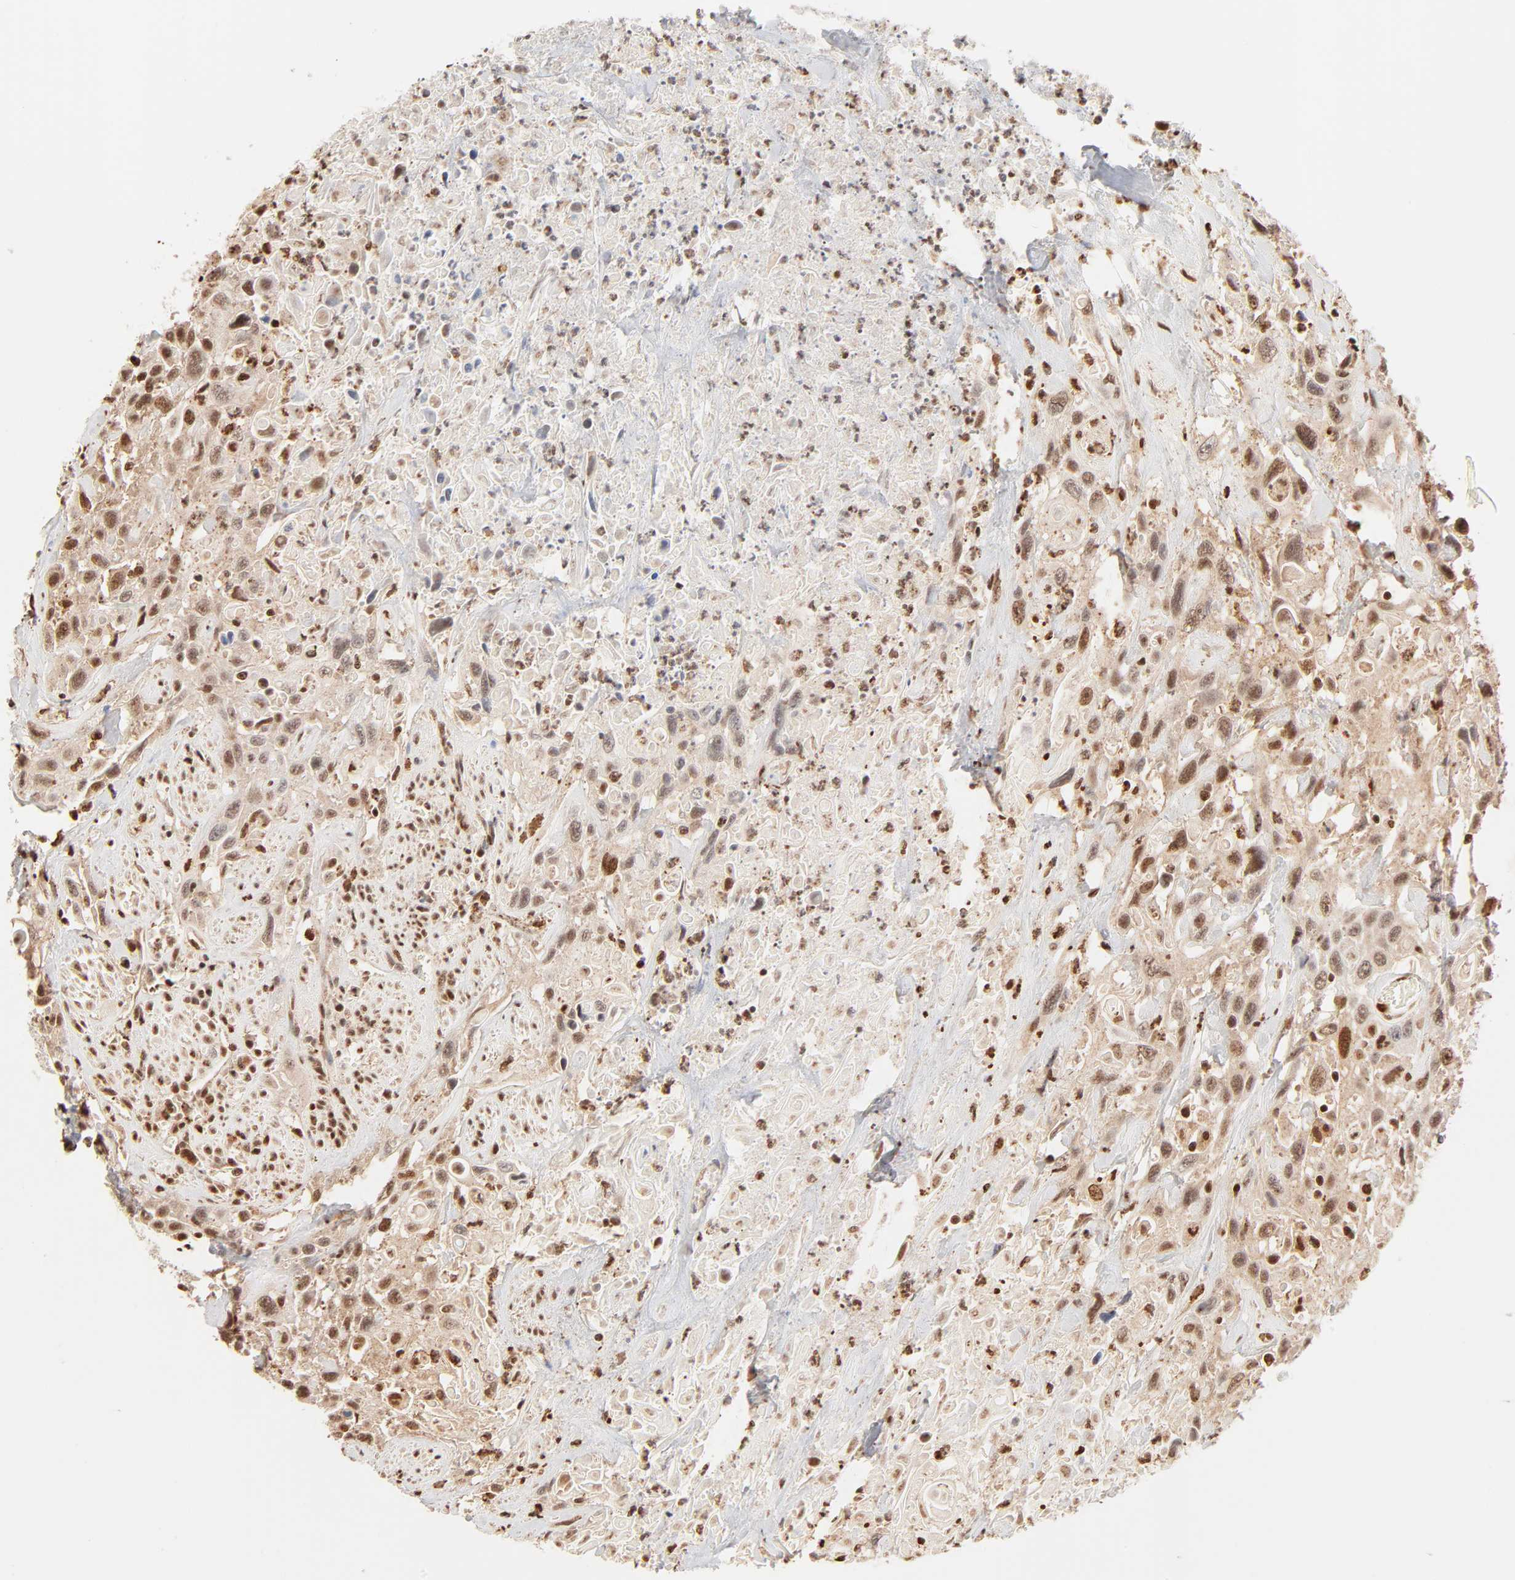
{"staining": {"intensity": "weak", "quantity": "25%-75%", "location": "cytoplasmic/membranous,nuclear"}, "tissue": "urothelial cancer", "cell_type": "Tumor cells", "image_type": "cancer", "snomed": [{"axis": "morphology", "description": "Urothelial carcinoma, High grade"}, {"axis": "topography", "description": "Urinary bladder"}], "caption": "Immunohistochemistry (IHC) (DAB) staining of human urothelial carcinoma (high-grade) displays weak cytoplasmic/membranous and nuclear protein positivity in about 25%-75% of tumor cells.", "gene": "FAM50A", "patient": {"sex": "female", "age": 84}}